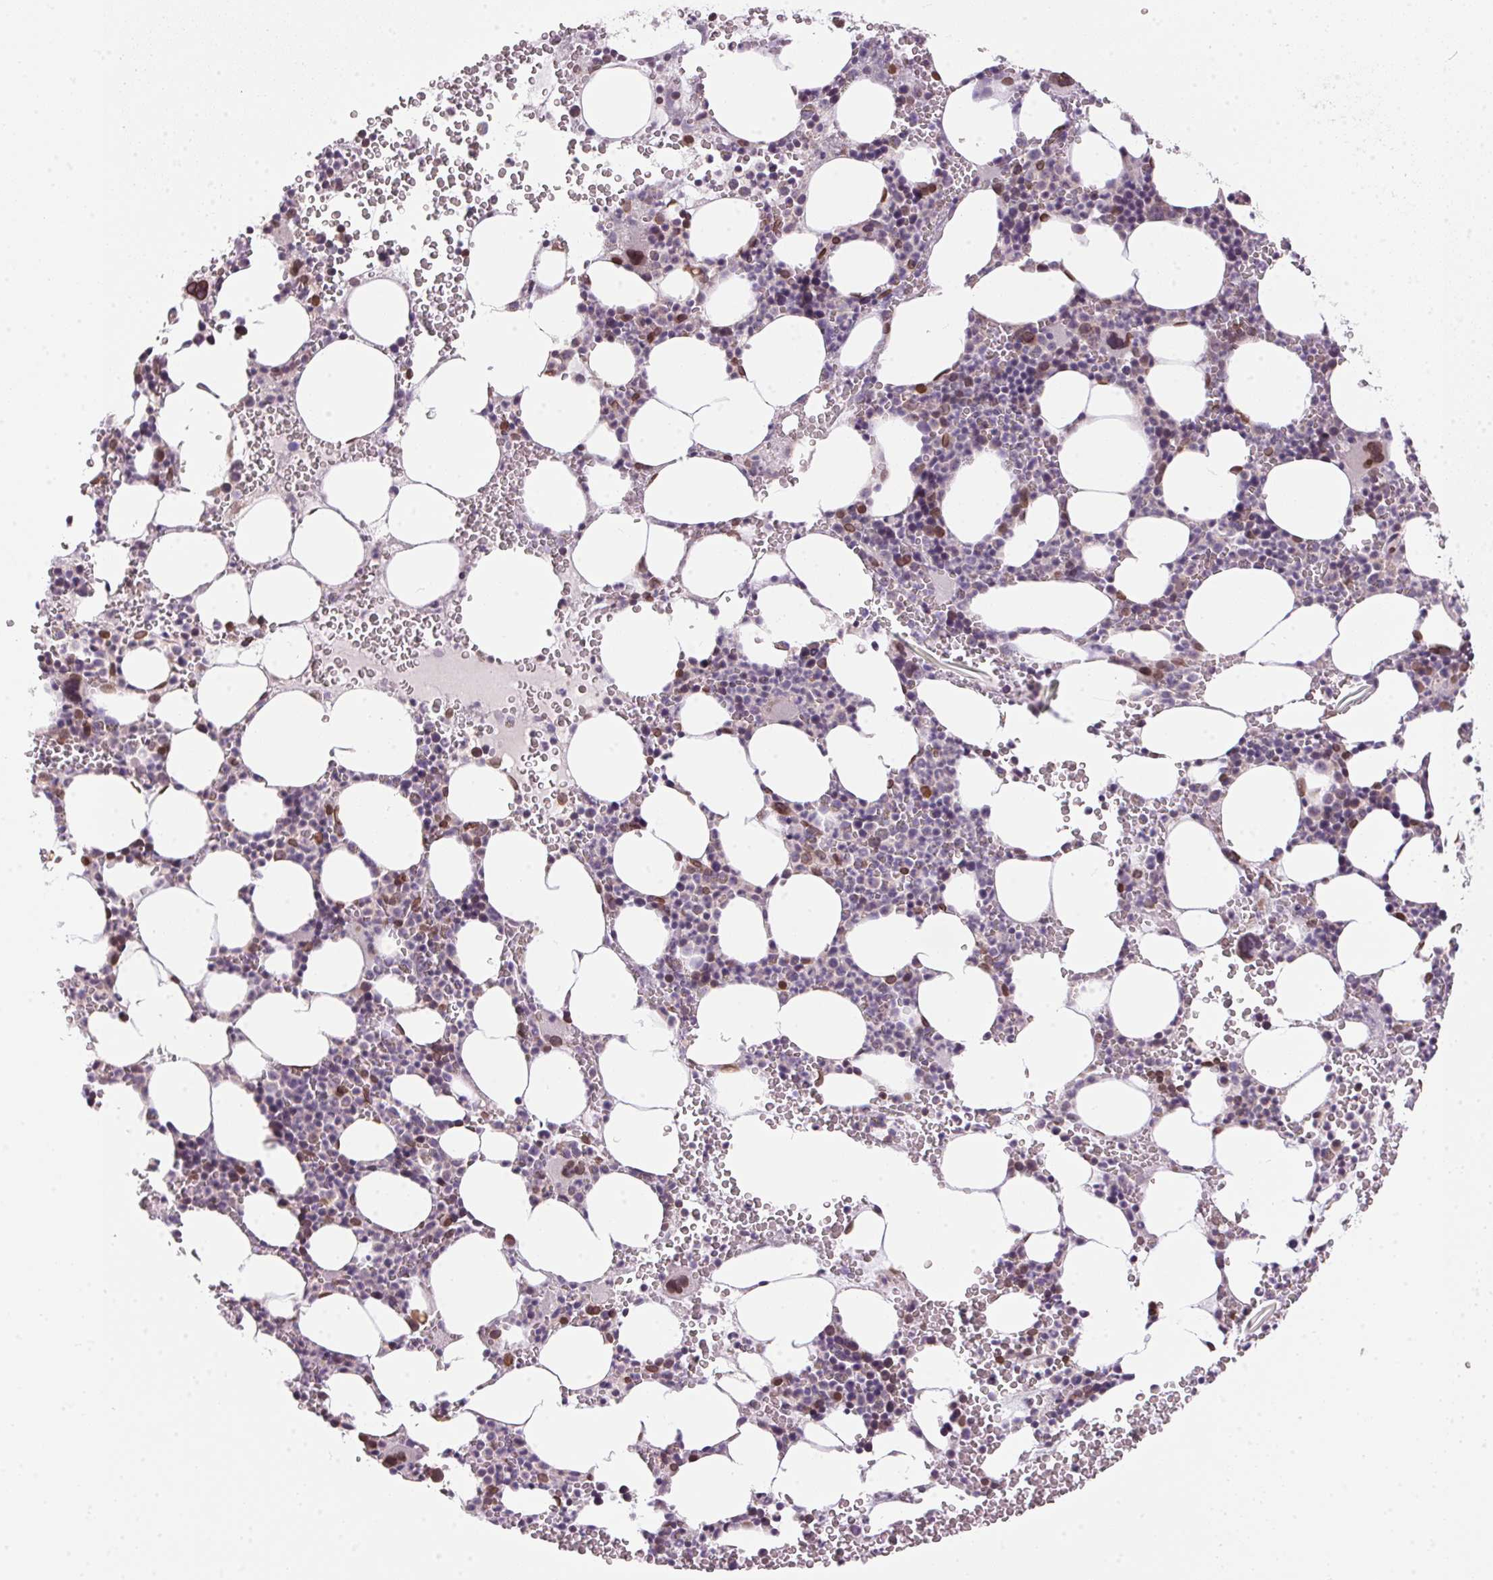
{"staining": {"intensity": "moderate", "quantity": "<25%", "location": "nuclear"}, "tissue": "bone marrow", "cell_type": "Hematopoietic cells", "image_type": "normal", "snomed": [{"axis": "morphology", "description": "Normal tissue, NOS"}, {"axis": "topography", "description": "Bone marrow"}], "caption": "Protein expression analysis of normal human bone marrow reveals moderate nuclear staining in approximately <25% of hematopoietic cells. The staining is performed using DAB (3,3'-diaminobenzidine) brown chromogen to label protein expression. The nuclei are counter-stained blue using hematoxylin.", "gene": "TMEM175", "patient": {"sex": "male", "age": 82}}